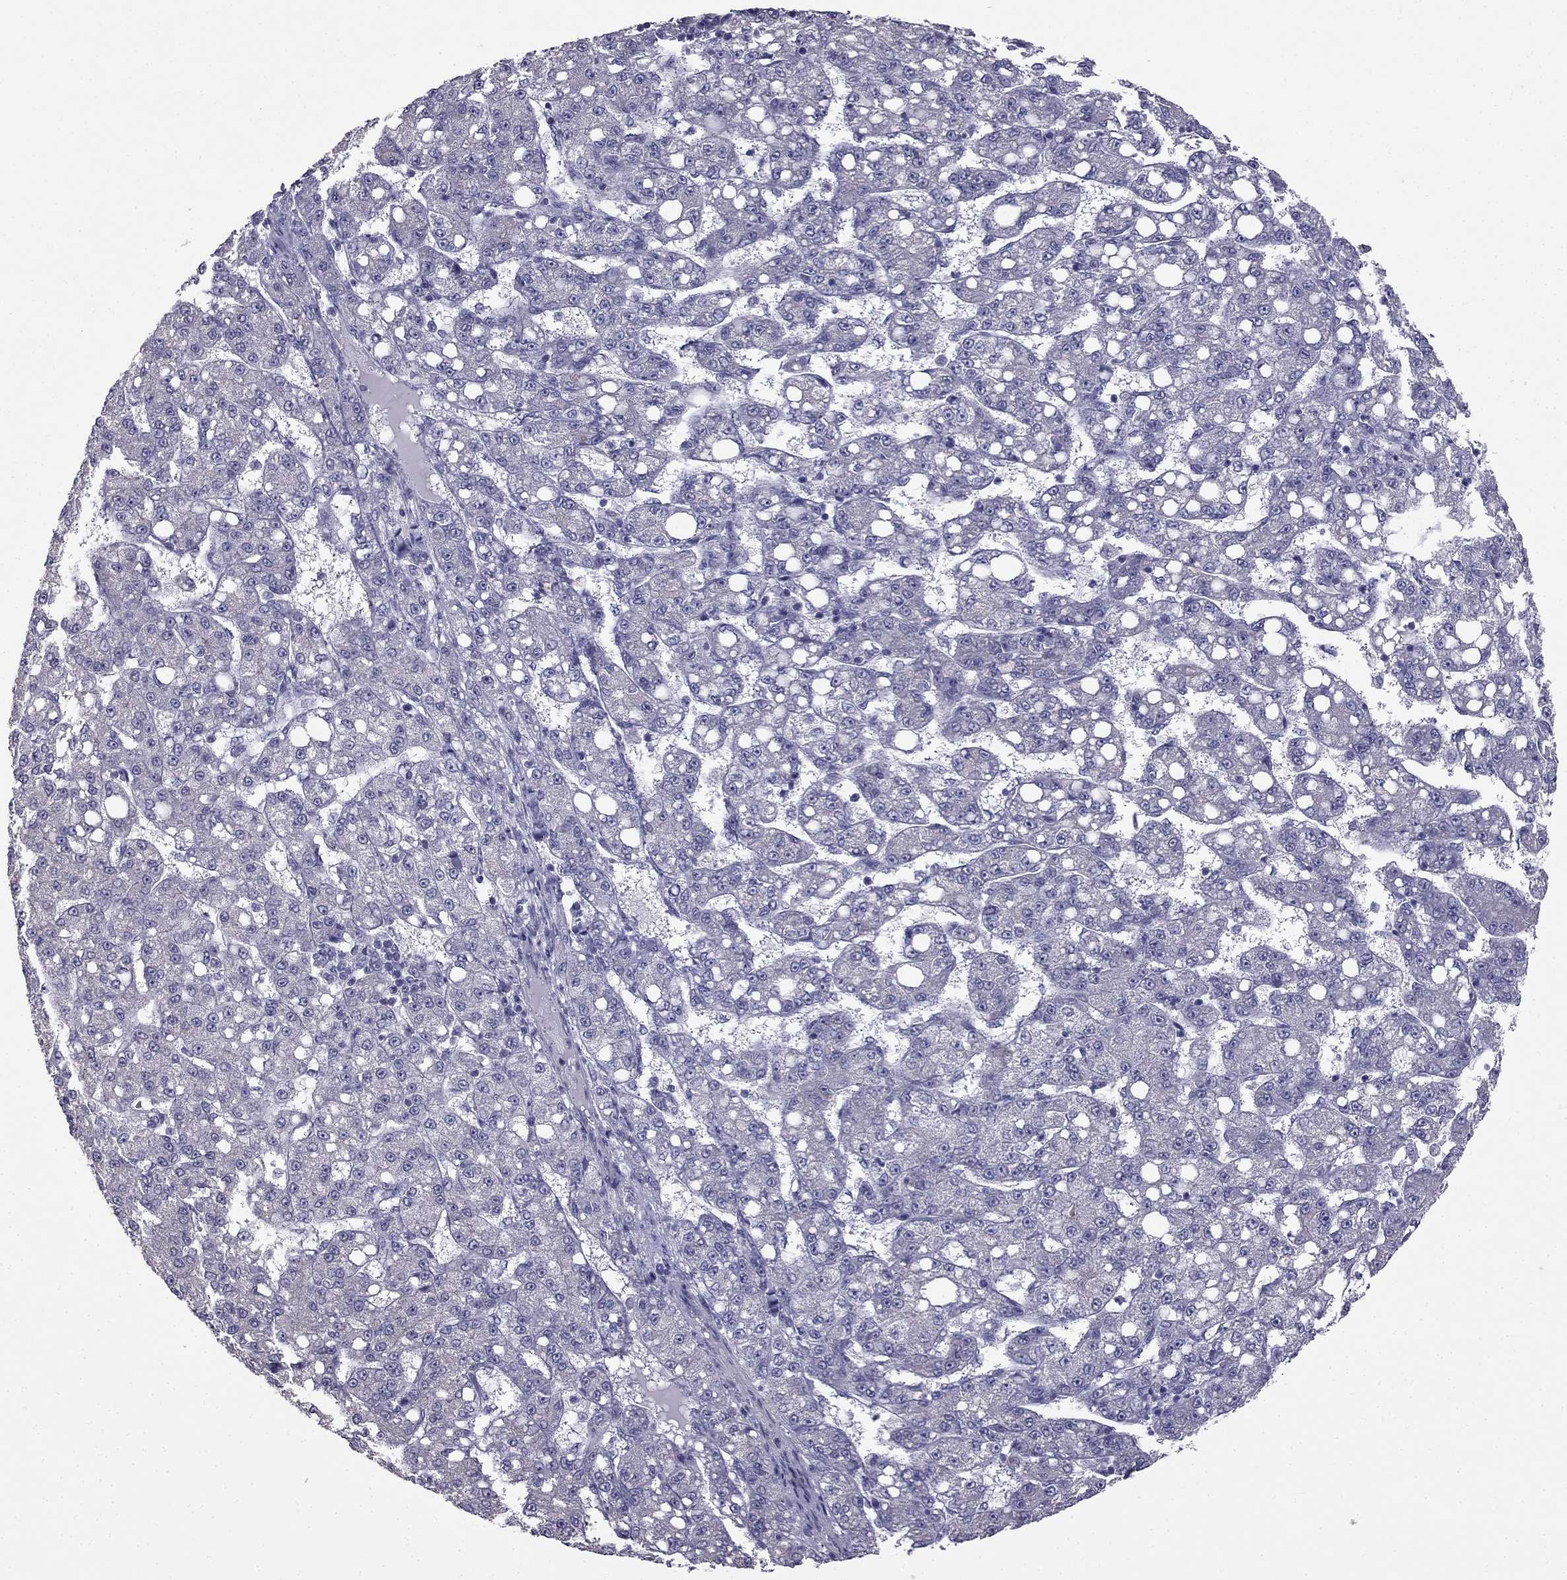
{"staining": {"intensity": "negative", "quantity": "none", "location": "none"}, "tissue": "liver cancer", "cell_type": "Tumor cells", "image_type": "cancer", "snomed": [{"axis": "morphology", "description": "Carcinoma, Hepatocellular, NOS"}, {"axis": "topography", "description": "Liver"}], "caption": "Tumor cells show no significant protein positivity in hepatocellular carcinoma (liver).", "gene": "HSFX1", "patient": {"sex": "female", "age": 65}}